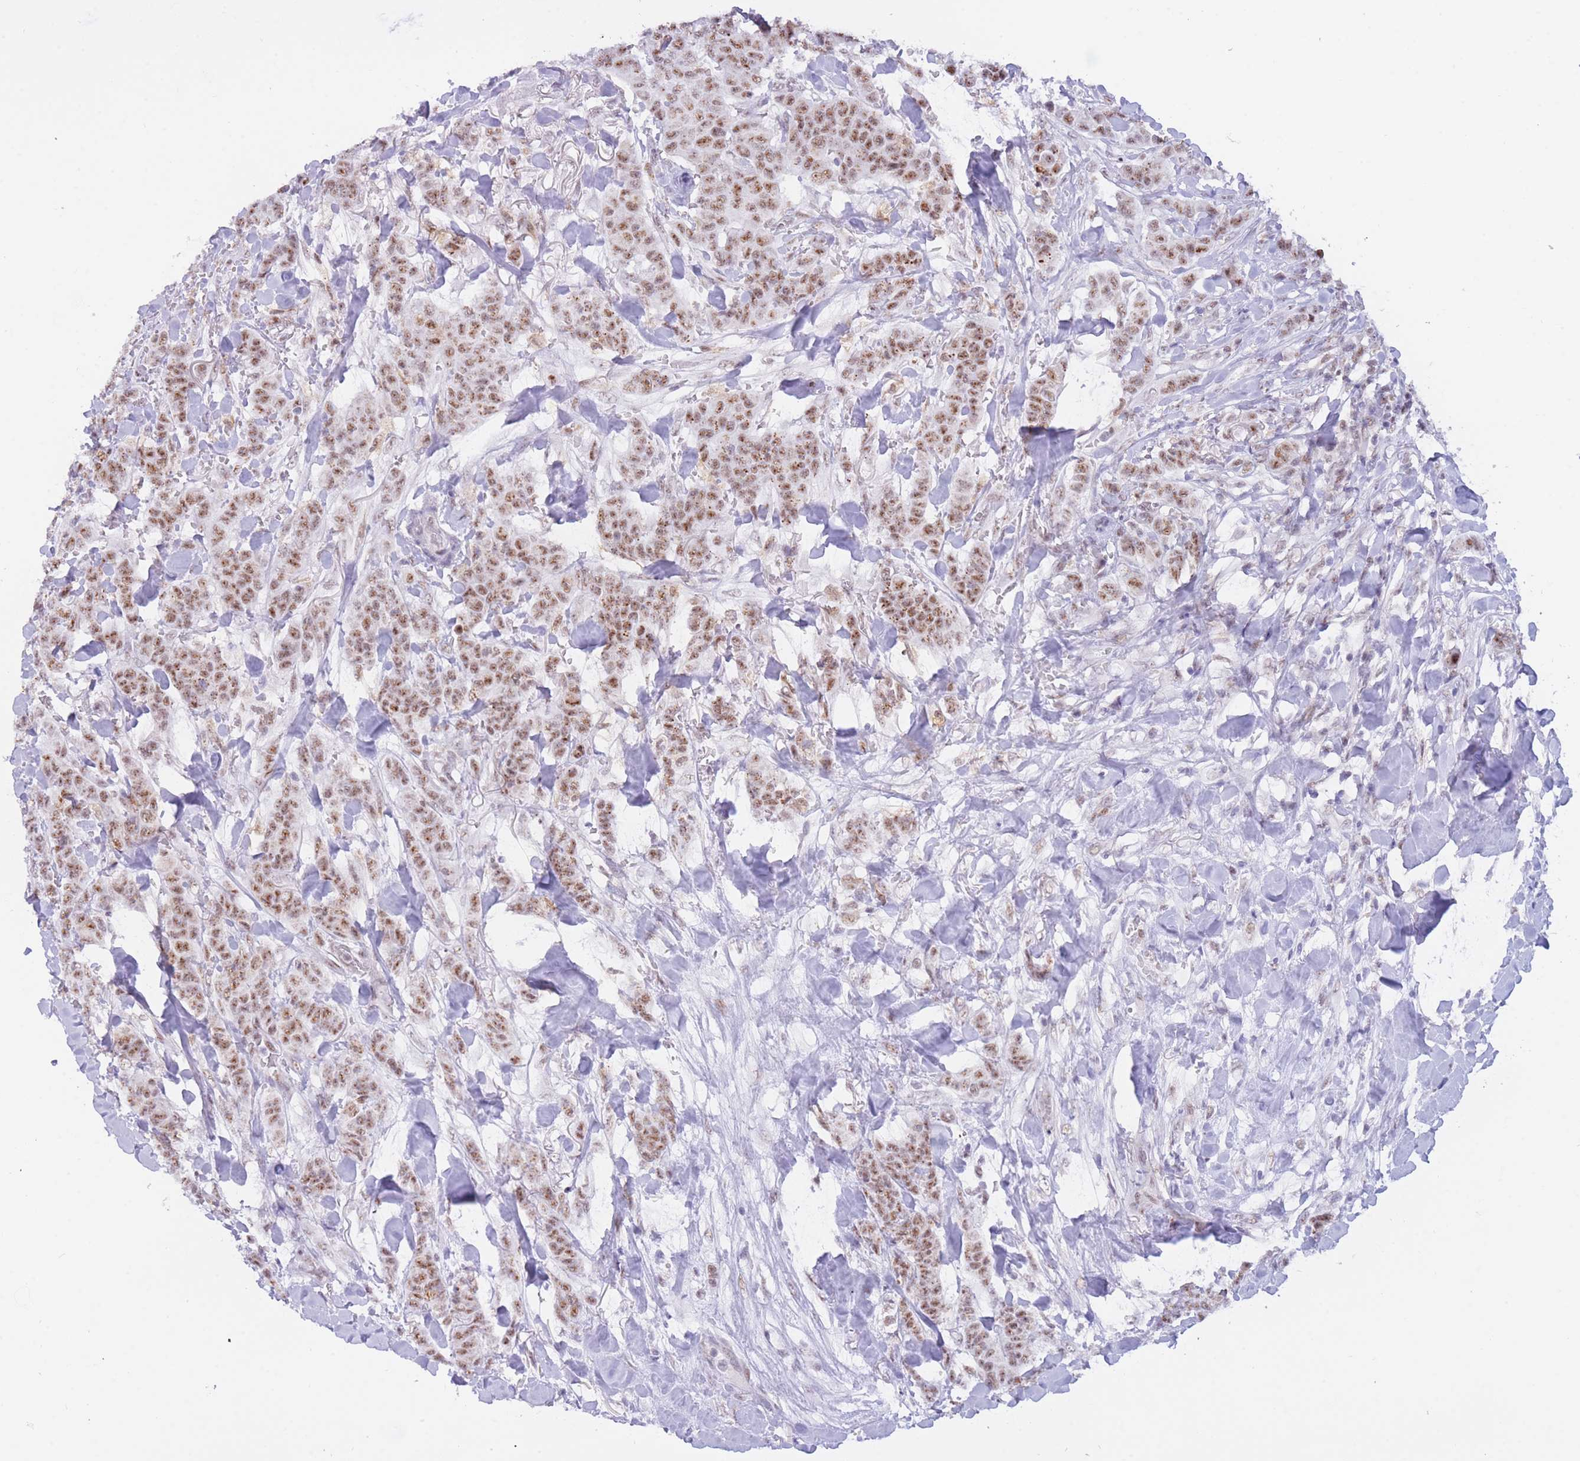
{"staining": {"intensity": "moderate", "quantity": ">75%", "location": "nuclear"}, "tissue": "breast cancer", "cell_type": "Tumor cells", "image_type": "cancer", "snomed": [{"axis": "morphology", "description": "Duct carcinoma"}, {"axis": "topography", "description": "Breast"}], "caption": "Tumor cells demonstrate moderate nuclear positivity in about >75% of cells in breast cancer.", "gene": "CYP2B6", "patient": {"sex": "female", "age": 40}}